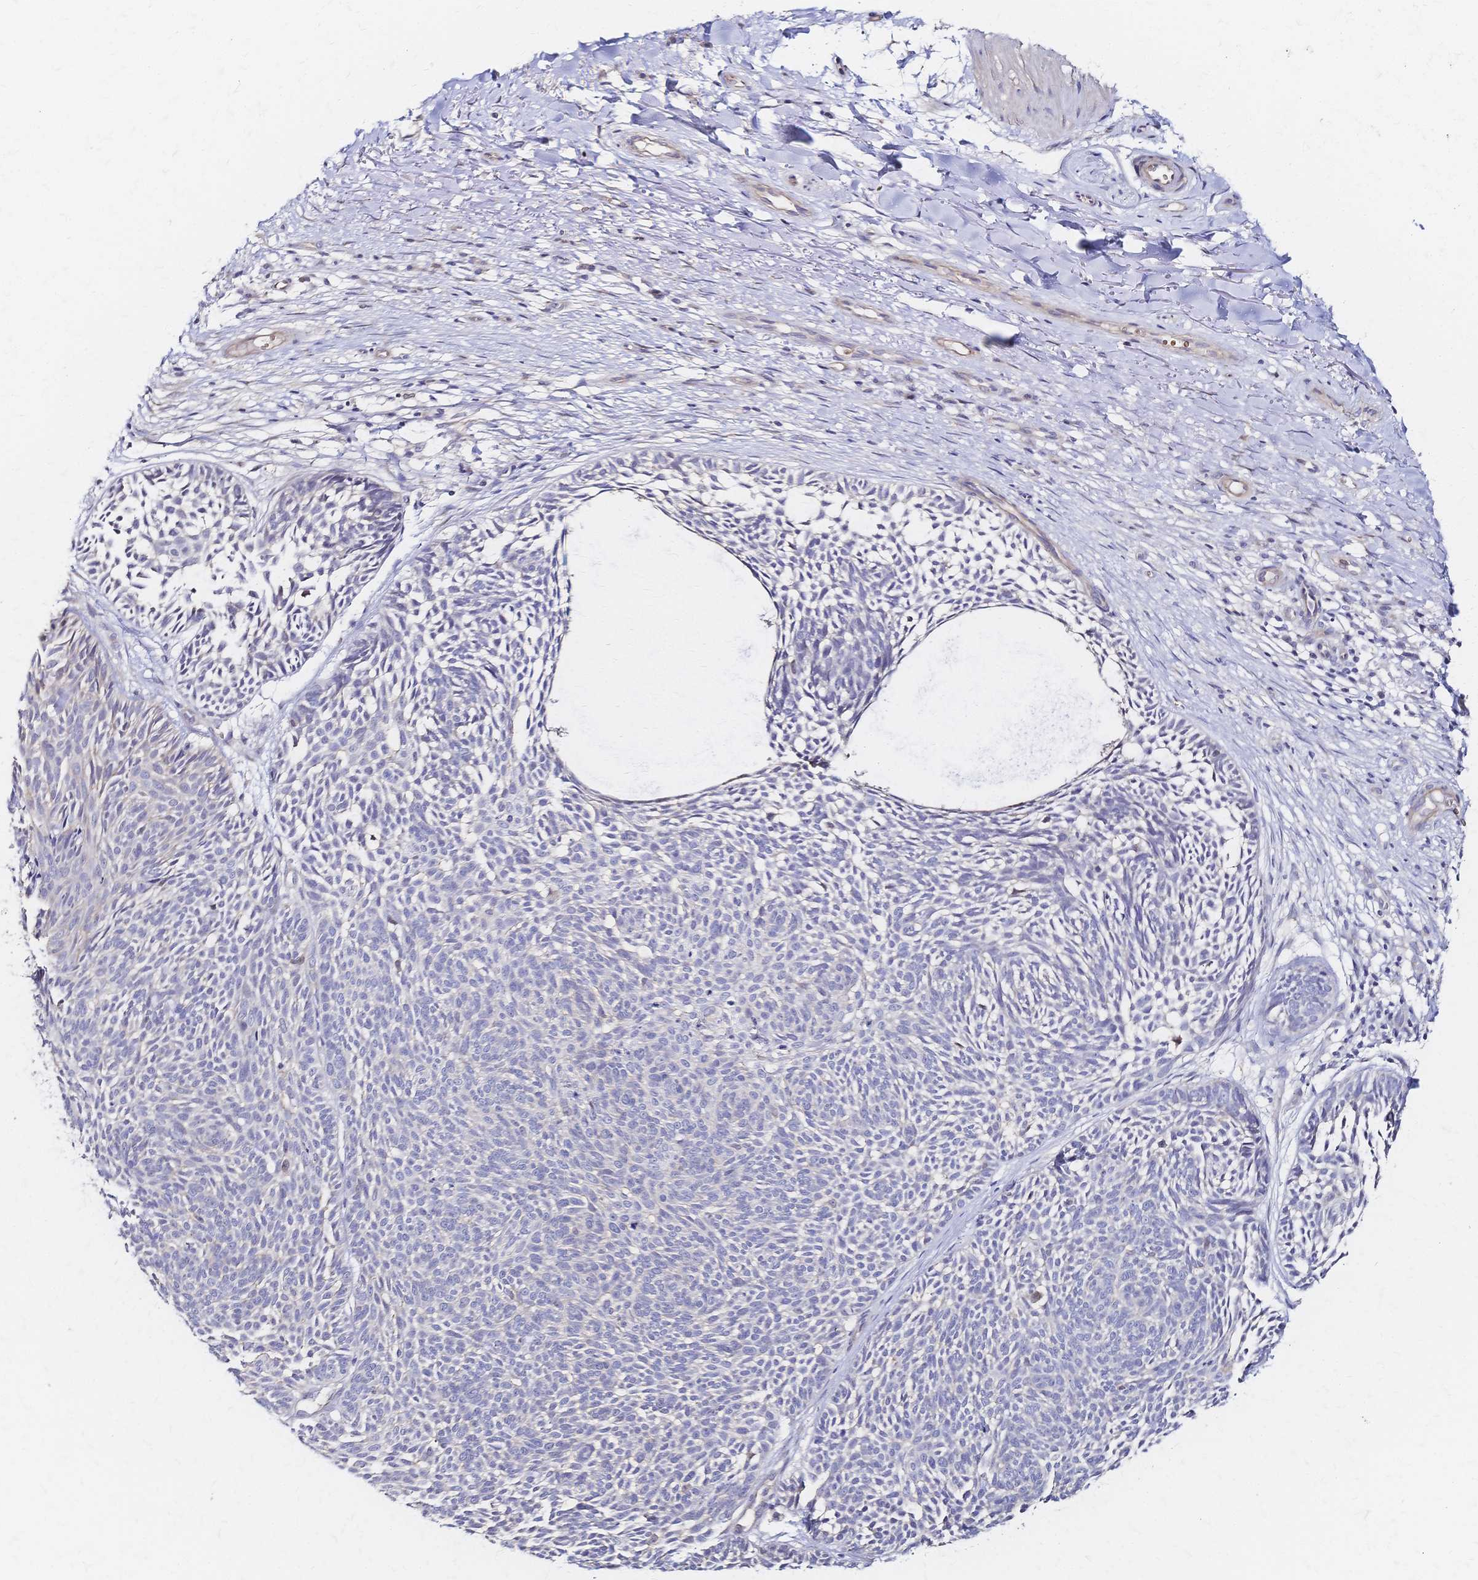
{"staining": {"intensity": "negative", "quantity": "none", "location": "none"}, "tissue": "skin cancer", "cell_type": "Tumor cells", "image_type": "cancer", "snomed": [{"axis": "morphology", "description": "Basal cell carcinoma"}, {"axis": "topography", "description": "Skin"}, {"axis": "topography", "description": "Skin of trunk"}], "caption": "Skin cancer (basal cell carcinoma) was stained to show a protein in brown. There is no significant positivity in tumor cells.", "gene": "SLC5A1", "patient": {"sex": "male", "age": 74}}